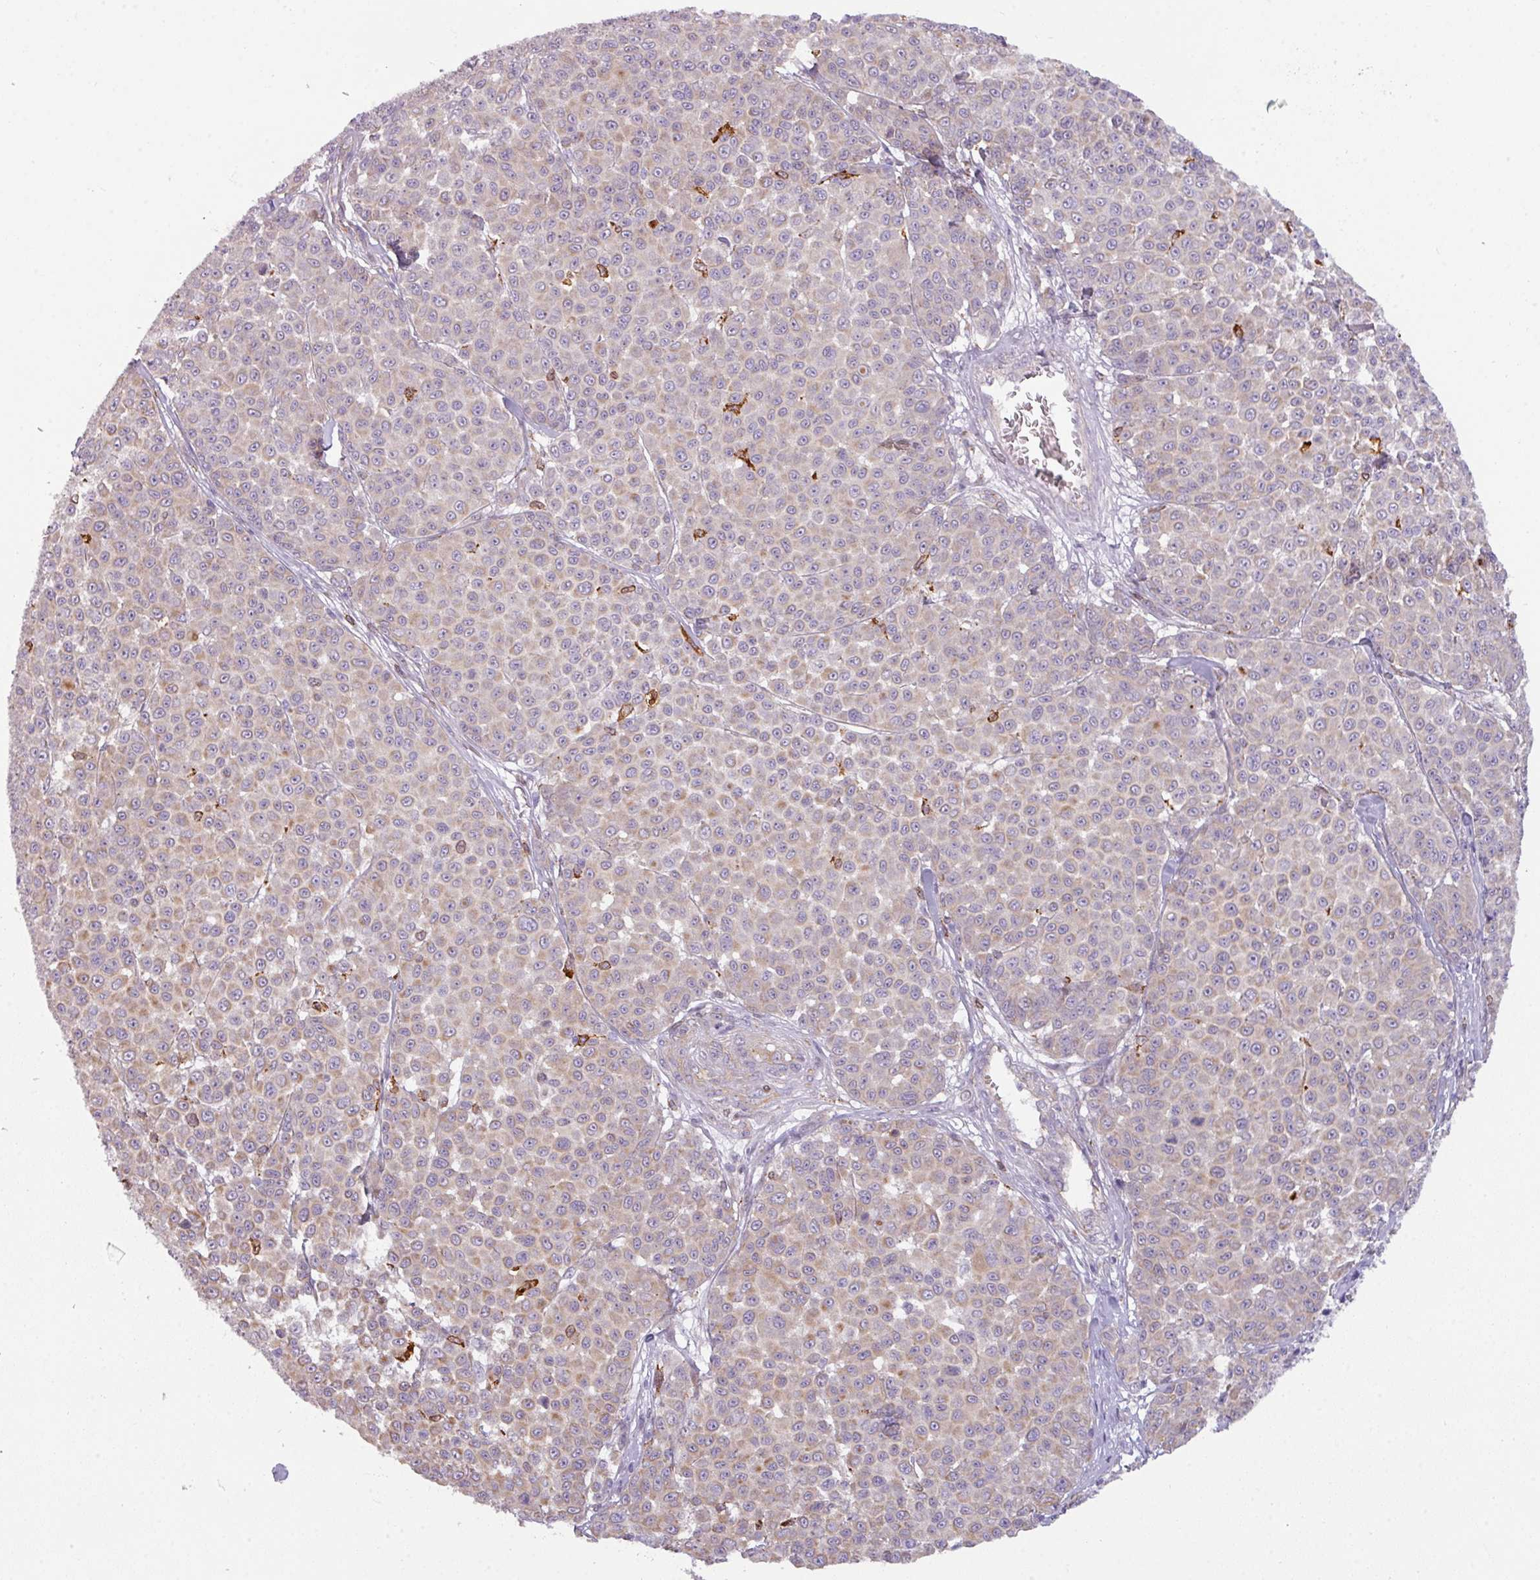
{"staining": {"intensity": "weak", "quantity": "25%-75%", "location": "cytoplasmic/membranous"}, "tissue": "melanoma", "cell_type": "Tumor cells", "image_type": "cancer", "snomed": [{"axis": "morphology", "description": "Malignant melanoma, NOS"}, {"axis": "topography", "description": "Skin"}], "caption": "Malignant melanoma tissue demonstrates weak cytoplasmic/membranous expression in approximately 25%-75% of tumor cells, visualized by immunohistochemistry.", "gene": "BUD23", "patient": {"sex": "male", "age": 46}}